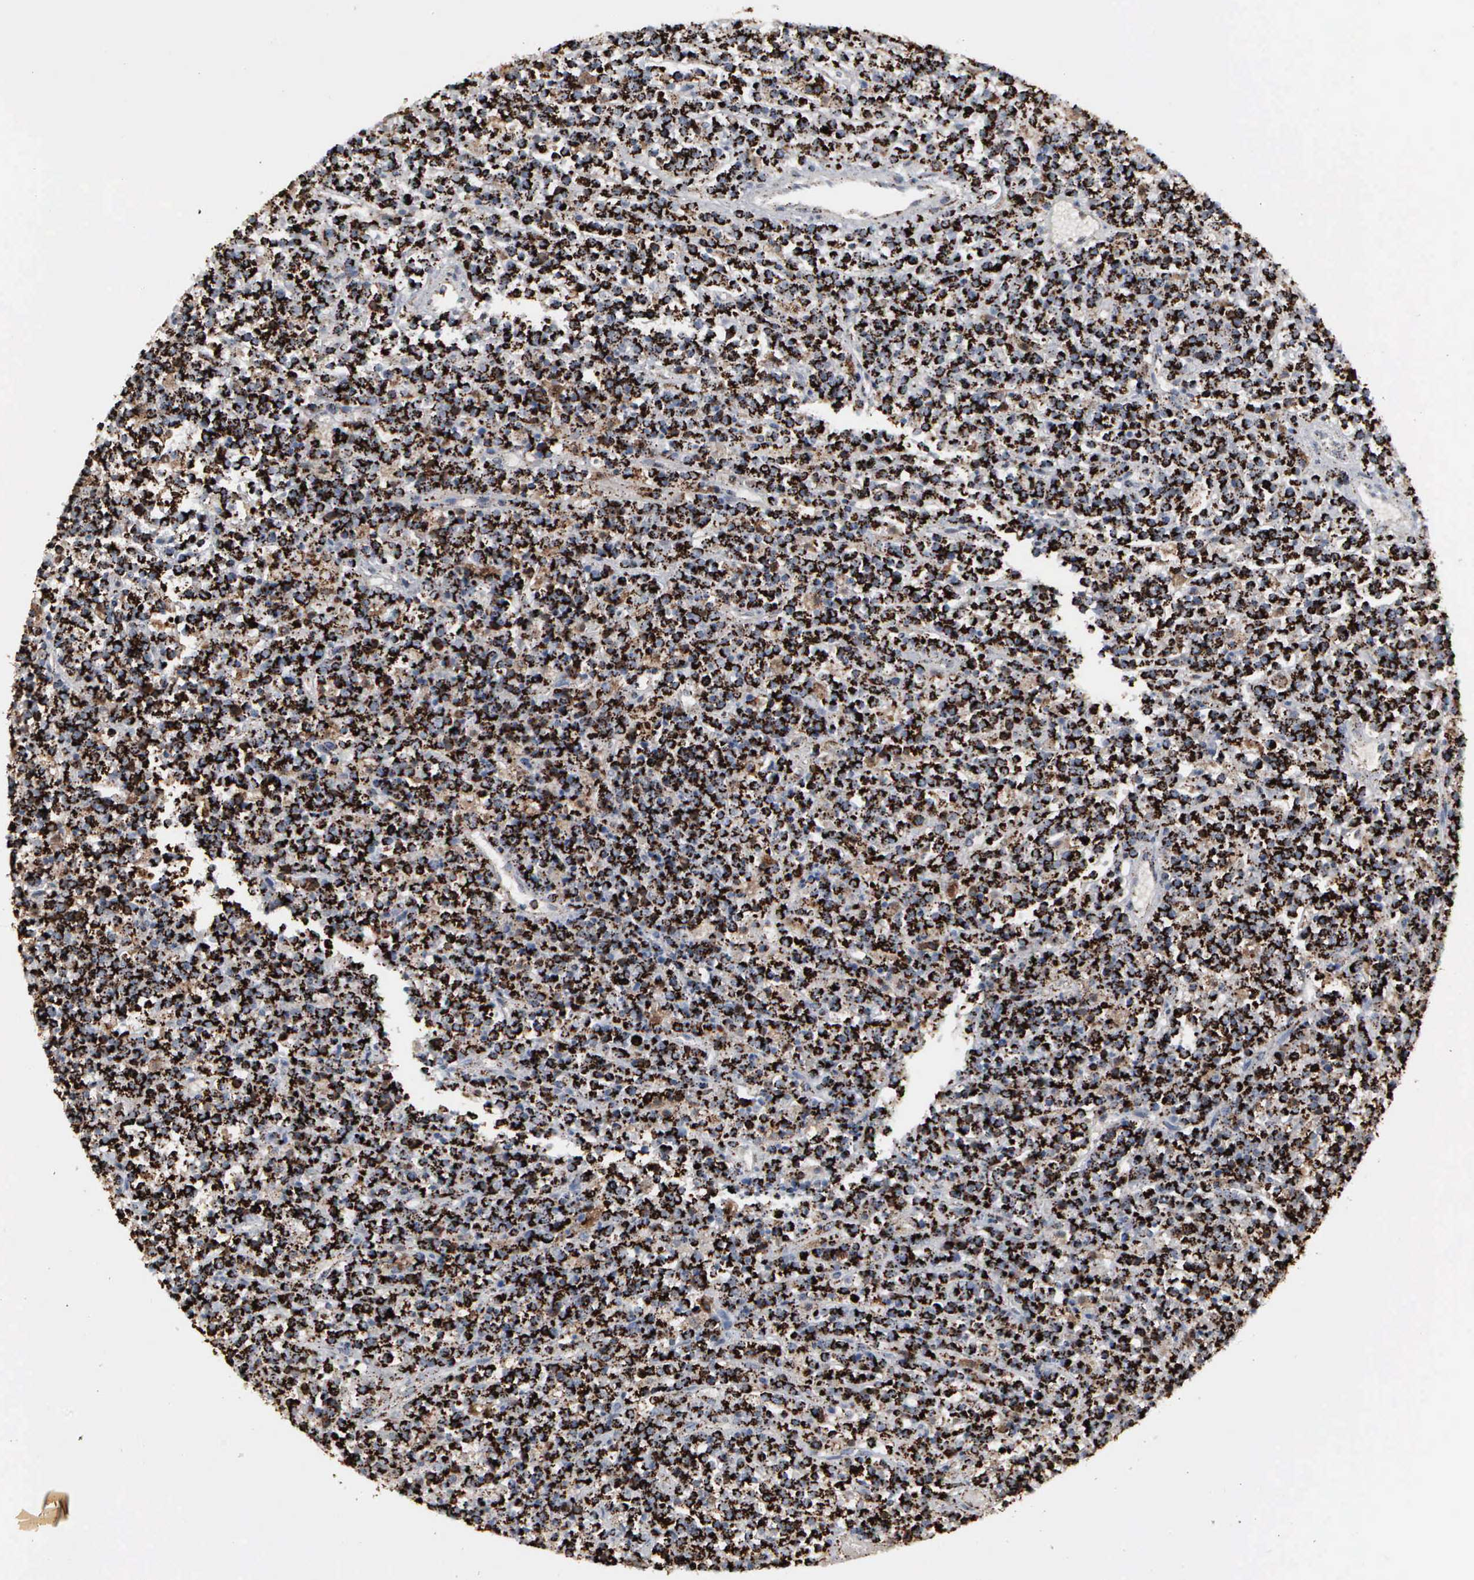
{"staining": {"intensity": "strong", "quantity": ">75%", "location": "cytoplasmic/membranous"}, "tissue": "lymphoma", "cell_type": "Tumor cells", "image_type": "cancer", "snomed": [{"axis": "morphology", "description": "Malignant lymphoma, non-Hodgkin's type, High grade"}, {"axis": "topography", "description": "Ovary"}], "caption": "Protein expression analysis of human lymphoma reveals strong cytoplasmic/membranous expression in approximately >75% of tumor cells.", "gene": "HSPA9", "patient": {"sex": "female", "age": 56}}